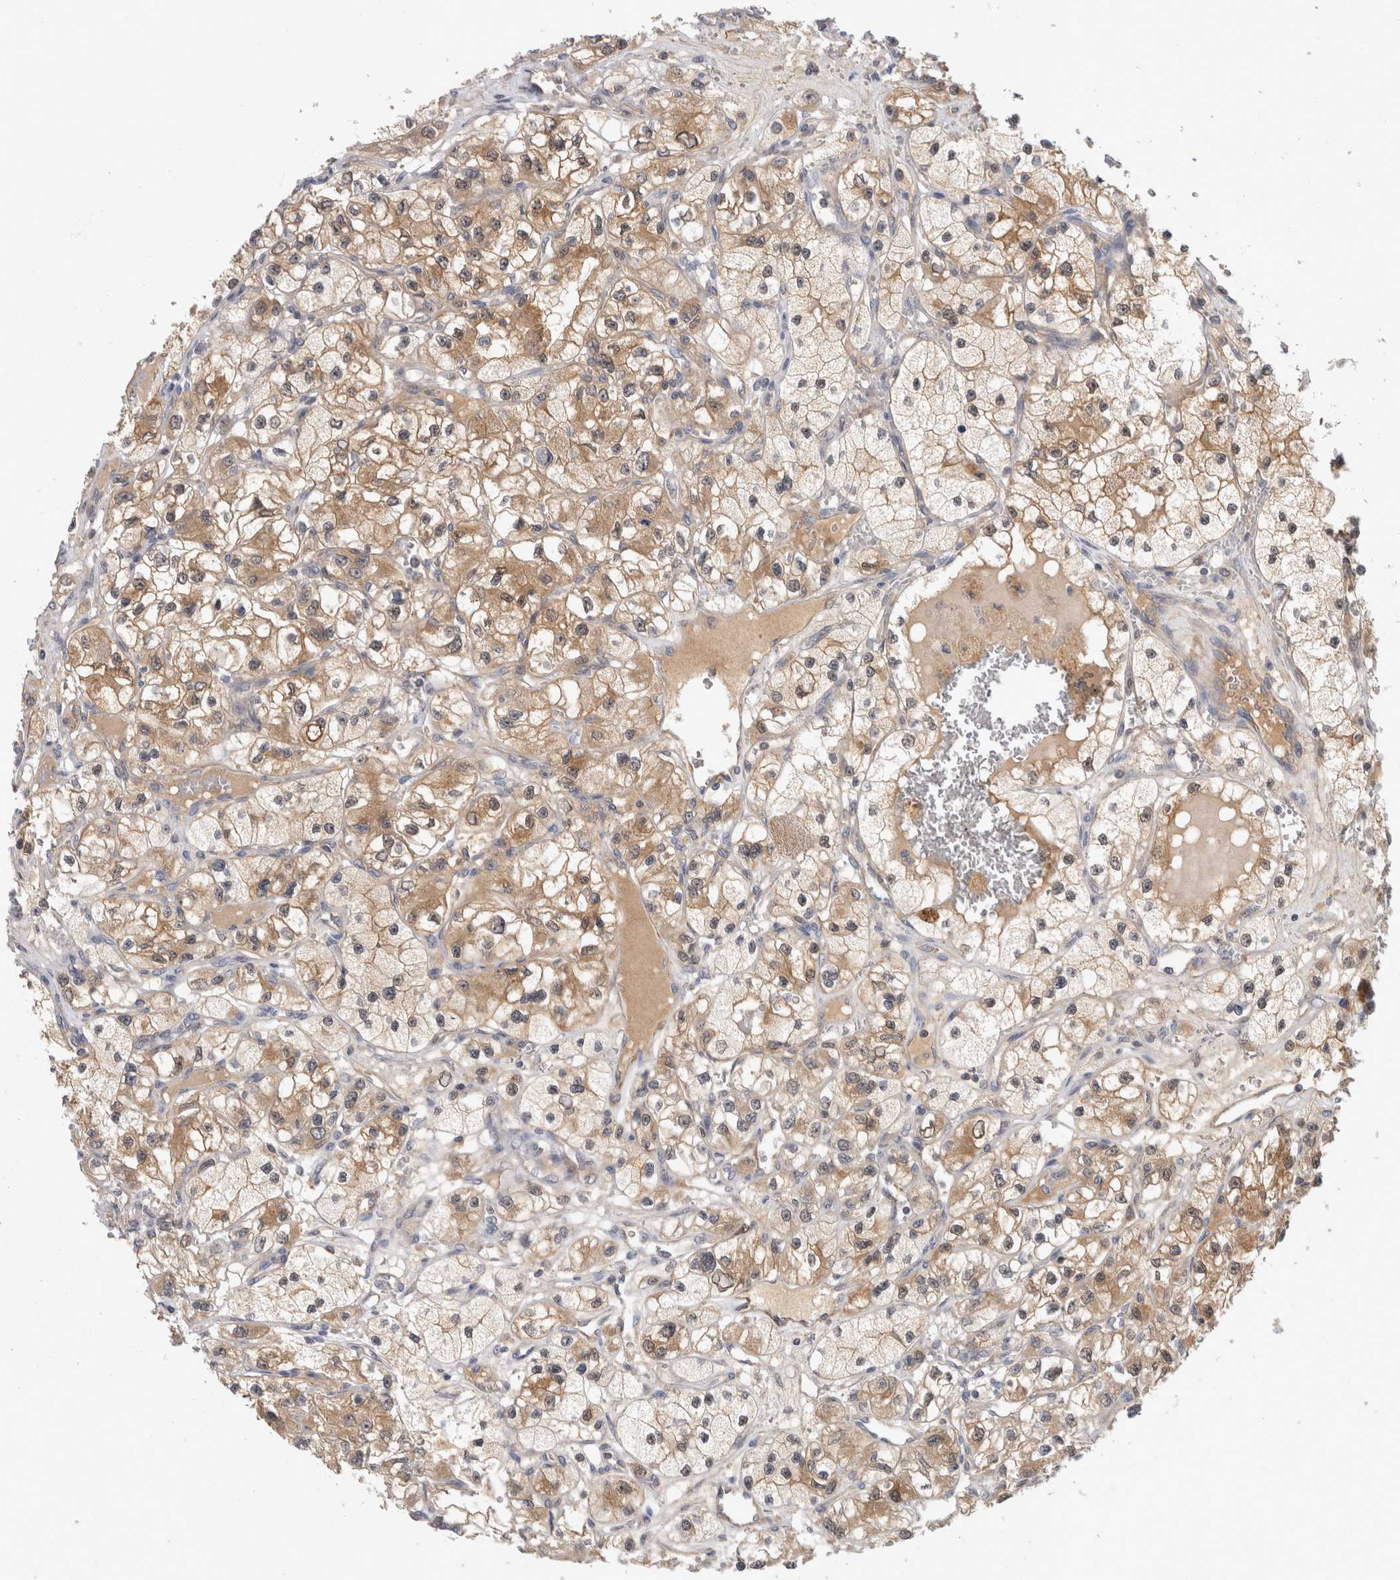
{"staining": {"intensity": "moderate", "quantity": "25%-75%", "location": "cytoplasmic/membranous"}, "tissue": "renal cancer", "cell_type": "Tumor cells", "image_type": "cancer", "snomed": [{"axis": "morphology", "description": "Adenocarcinoma, NOS"}, {"axis": "topography", "description": "Kidney"}], "caption": "Adenocarcinoma (renal) tissue reveals moderate cytoplasmic/membranous positivity in approximately 25%-75% of tumor cells, visualized by immunohistochemistry.", "gene": "PGM1", "patient": {"sex": "female", "age": 57}}